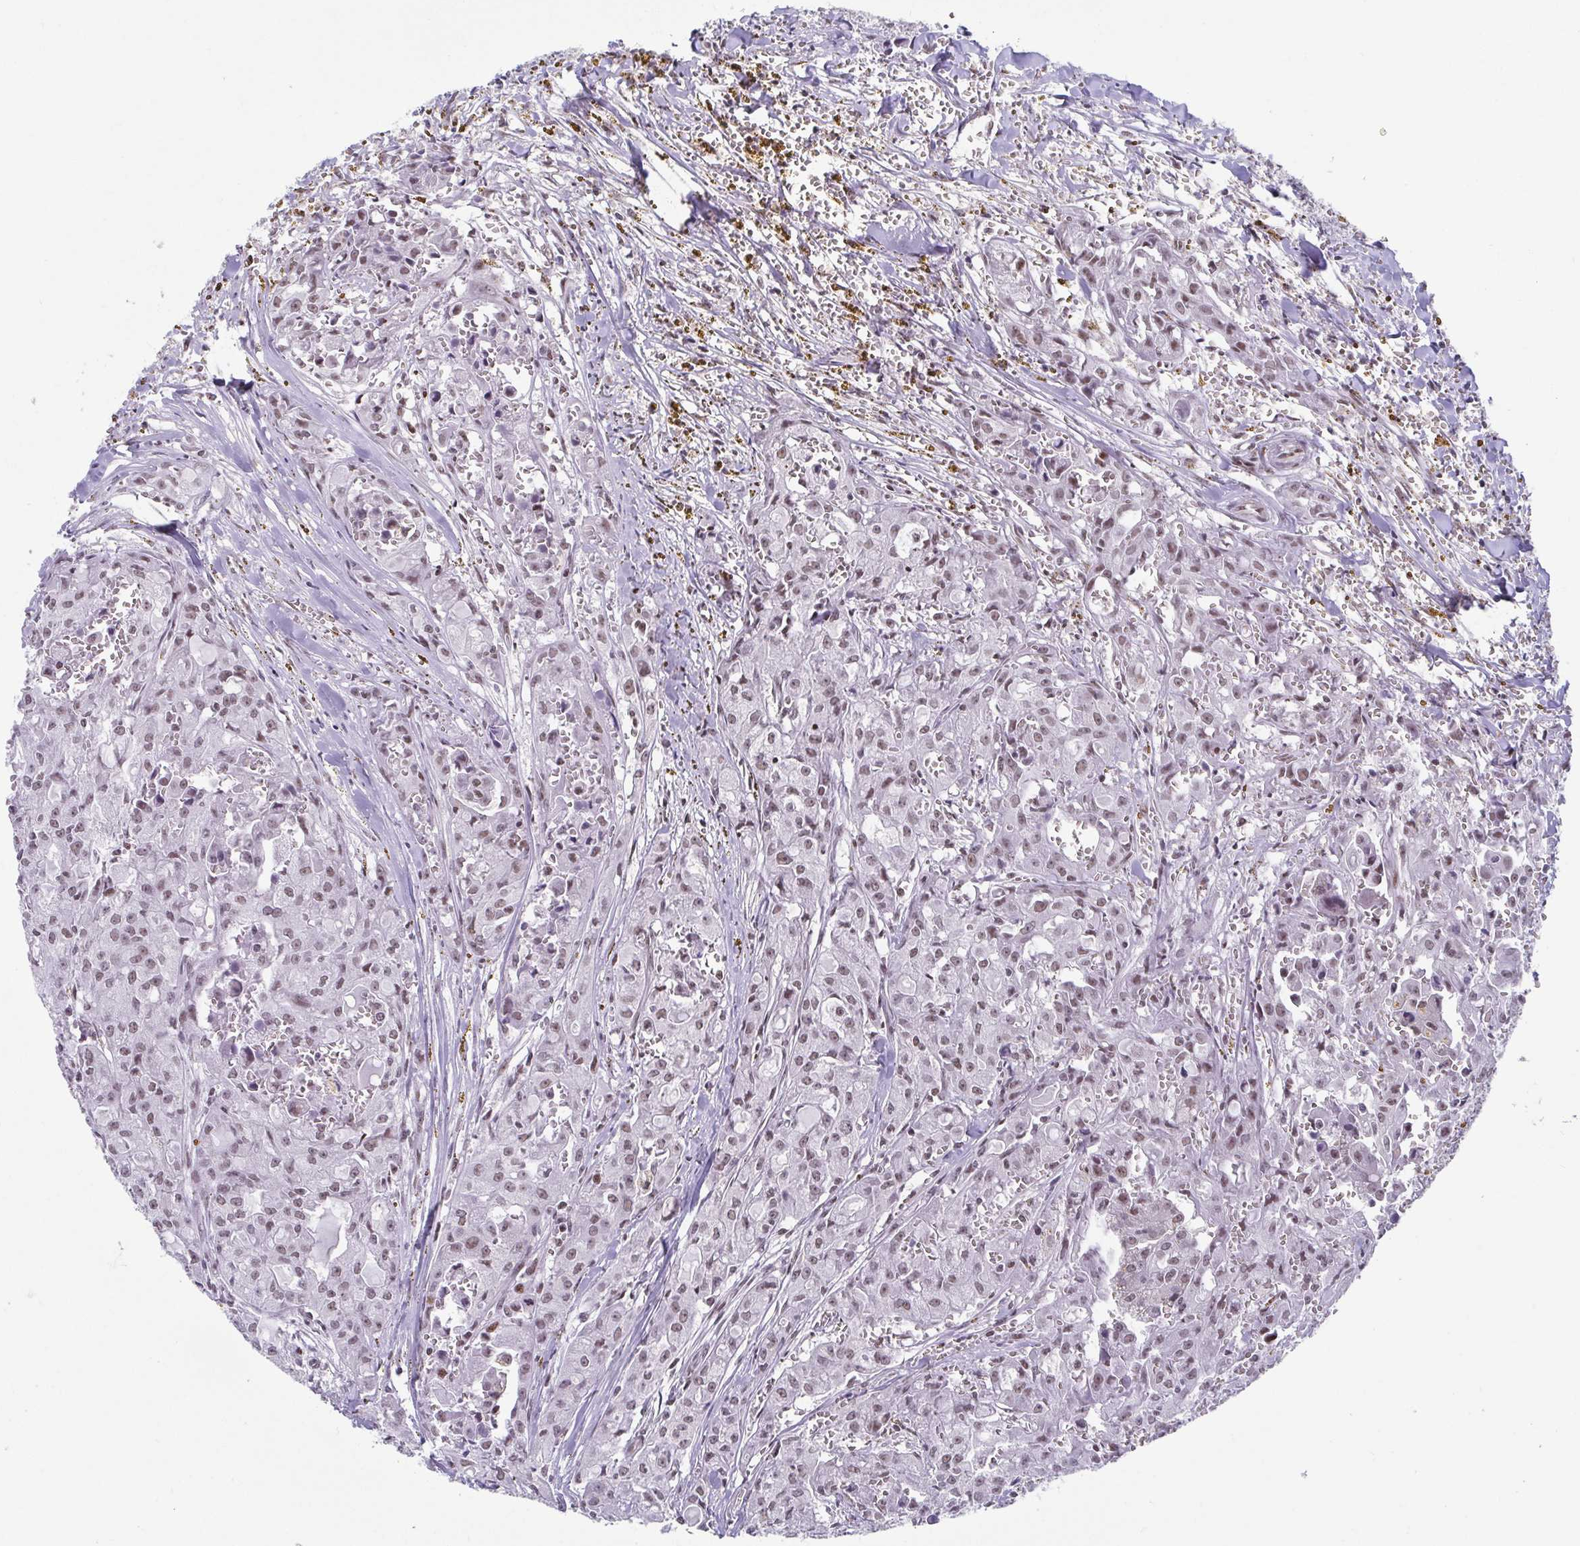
{"staining": {"intensity": "moderate", "quantity": ">75%", "location": "nuclear"}, "tissue": "head and neck cancer", "cell_type": "Tumor cells", "image_type": "cancer", "snomed": [{"axis": "morphology", "description": "Adenocarcinoma, NOS"}, {"axis": "topography", "description": "Head-Neck"}], "caption": "Head and neck adenocarcinoma stained with immunohistochemistry (IHC) displays moderate nuclear positivity in about >75% of tumor cells.", "gene": "SLC7A10", "patient": {"sex": "male", "age": 64}}